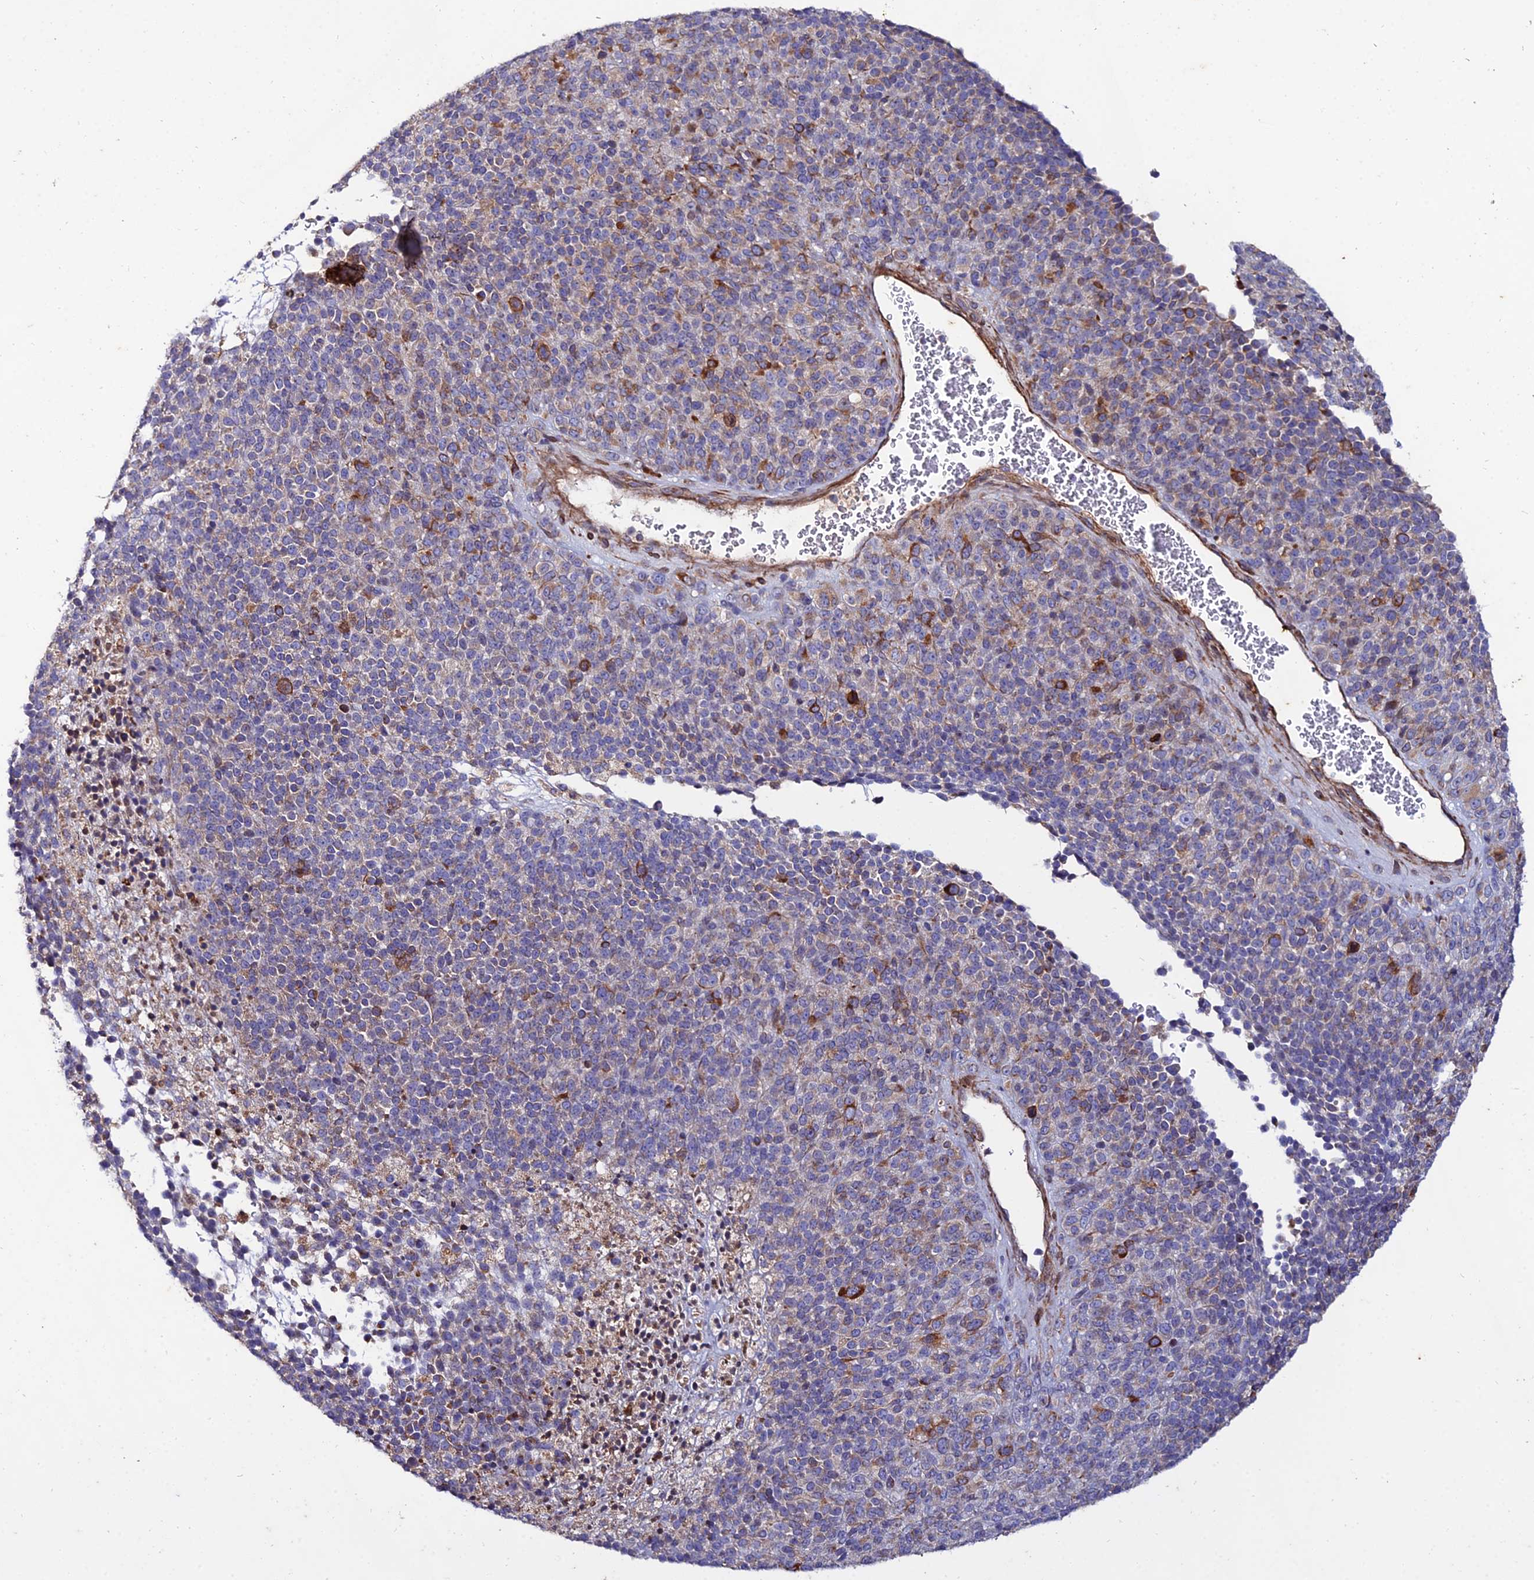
{"staining": {"intensity": "moderate", "quantity": "<25%", "location": "cytoplasmic/membranous"}, "tissue": "melanoma", "cell_type": "Tumor cells", "image_type": "cancer", "snomed": [{"axis": "morphology", "description": "Malignant melanoma, Metastatic site"}, {"axis": "topography", "description": "Brain"}], "caption": "Malignant melanoma (metastatic site) tissue displays moderate cytoplasmic/membranous positivity in about <25% of tumor cells, visualized by immunohistochemistry.", "gene": "ARL6IP1", "patient": {"sex": "female", "age": 56}}